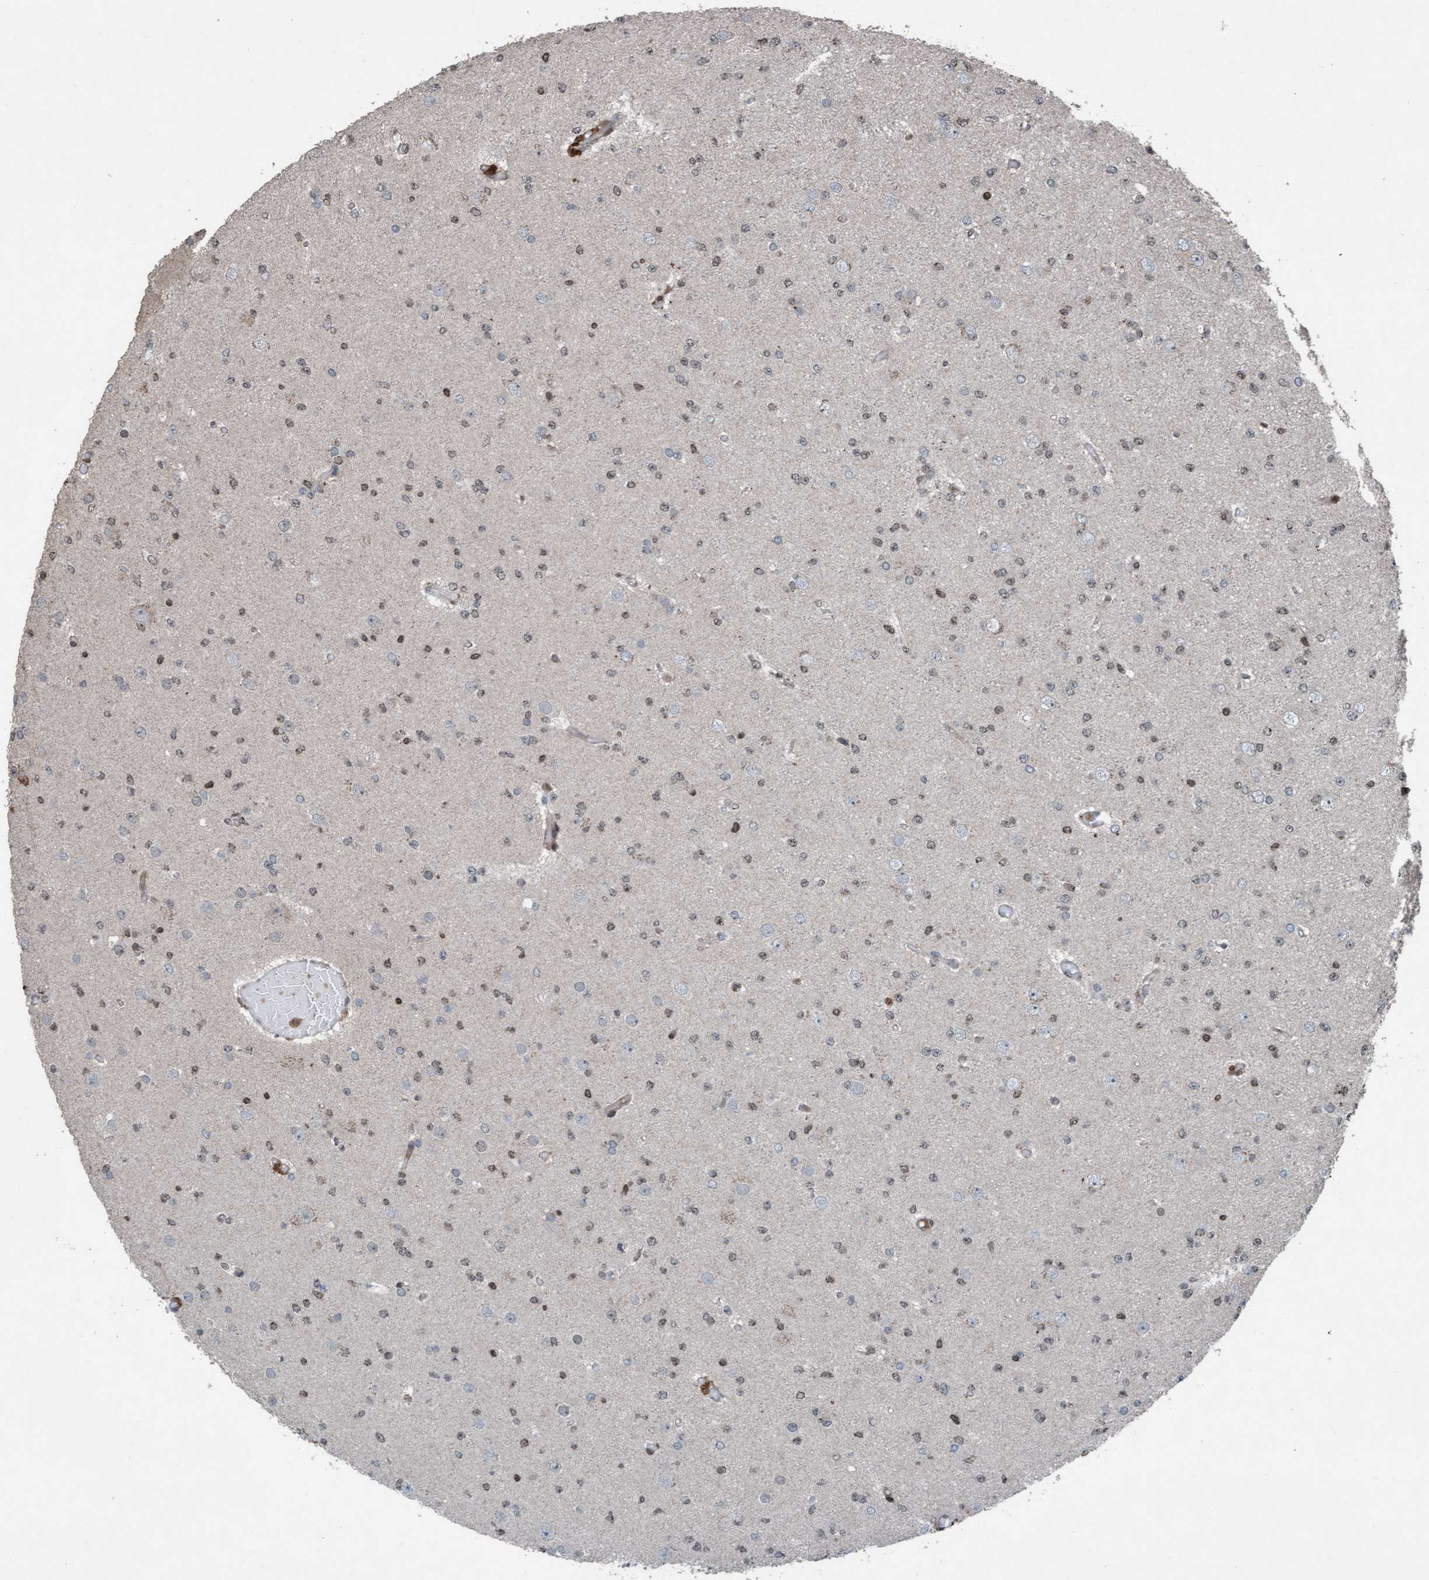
{"staining": {"intensity": "weak", "quantity": "25%-75%", "location": "nuclear"}, "tissue": "glioma", "cell_type": "Tumor cells", "image_type": "cancer", "snomed": [{"axis": "morphology", "description": "Glioma, malignant, Low grade"}, {"axis": "topography", "description": "Brain"}], "caption": "Low-grade glioma (malignant) stained for a protein (brown) reveals weak nuclear positive expression in approximately 25%-75% of tumor cells.", "gene": "PLXNB2", "patient": {"sex": "female", "age": 22}}